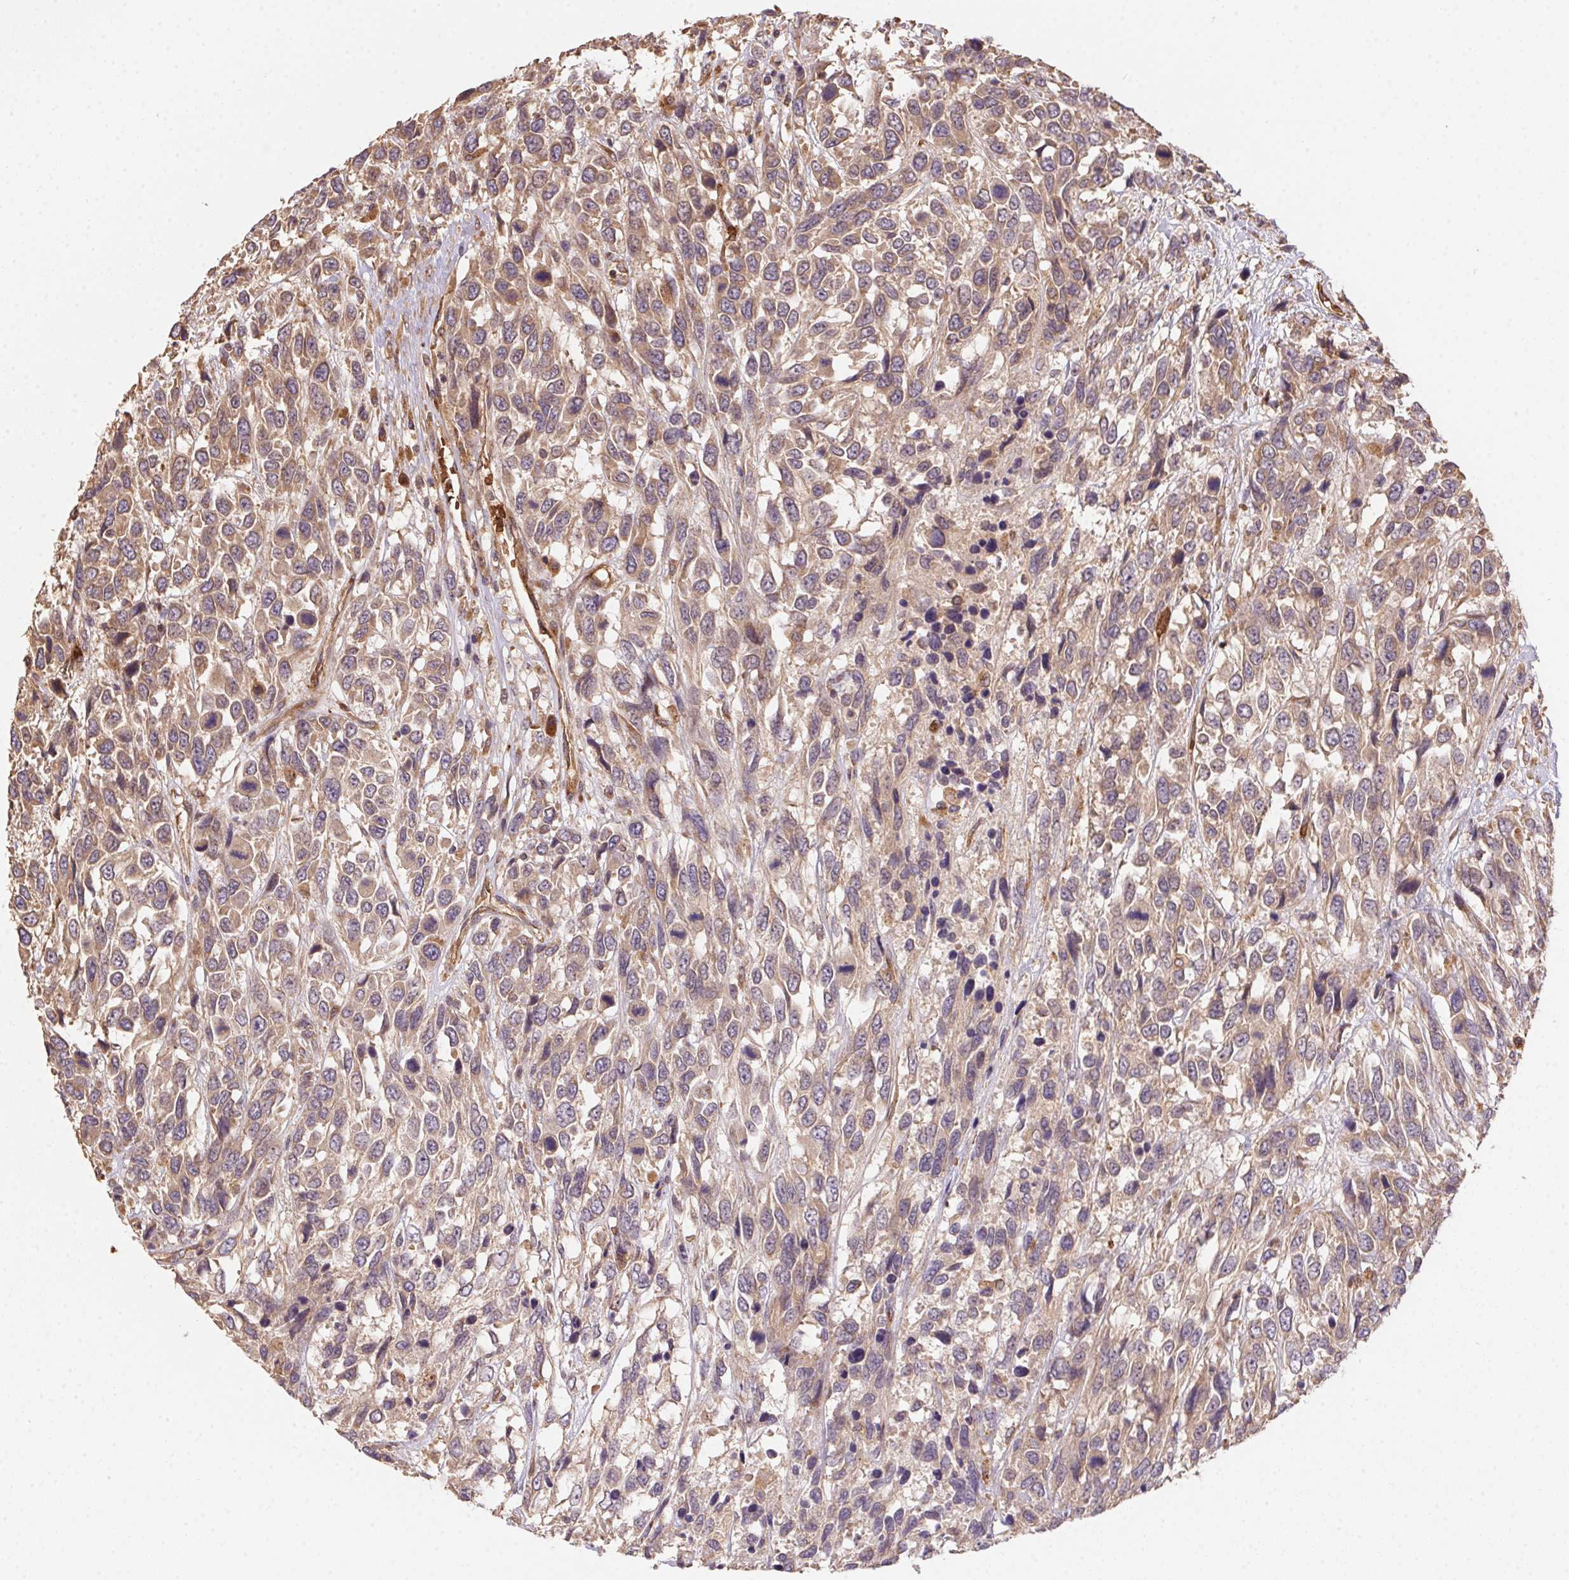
{"staining": {"intensity": "weak", "quantity": "25%-75%", "location": "cytoplasmic/membranous"}, "tissue": "urothelial cancer", "cell_type": "Tumor cells", "image_type": "cancer", "snomed": [{"axis": "morphology", "description": "Urothelial carcinoma, High grade"}, {"axis": "topography", "description": "Urinary bladder"}], "caption": "Urothelial carcinoma (high-grade) stained with immunohistochemistry displays weak cytoplasmic/membranous expression in approximately 25%-75% of tumor cells.", "gene": "USE1", "patient": {"sex": "female", "age": 70}}